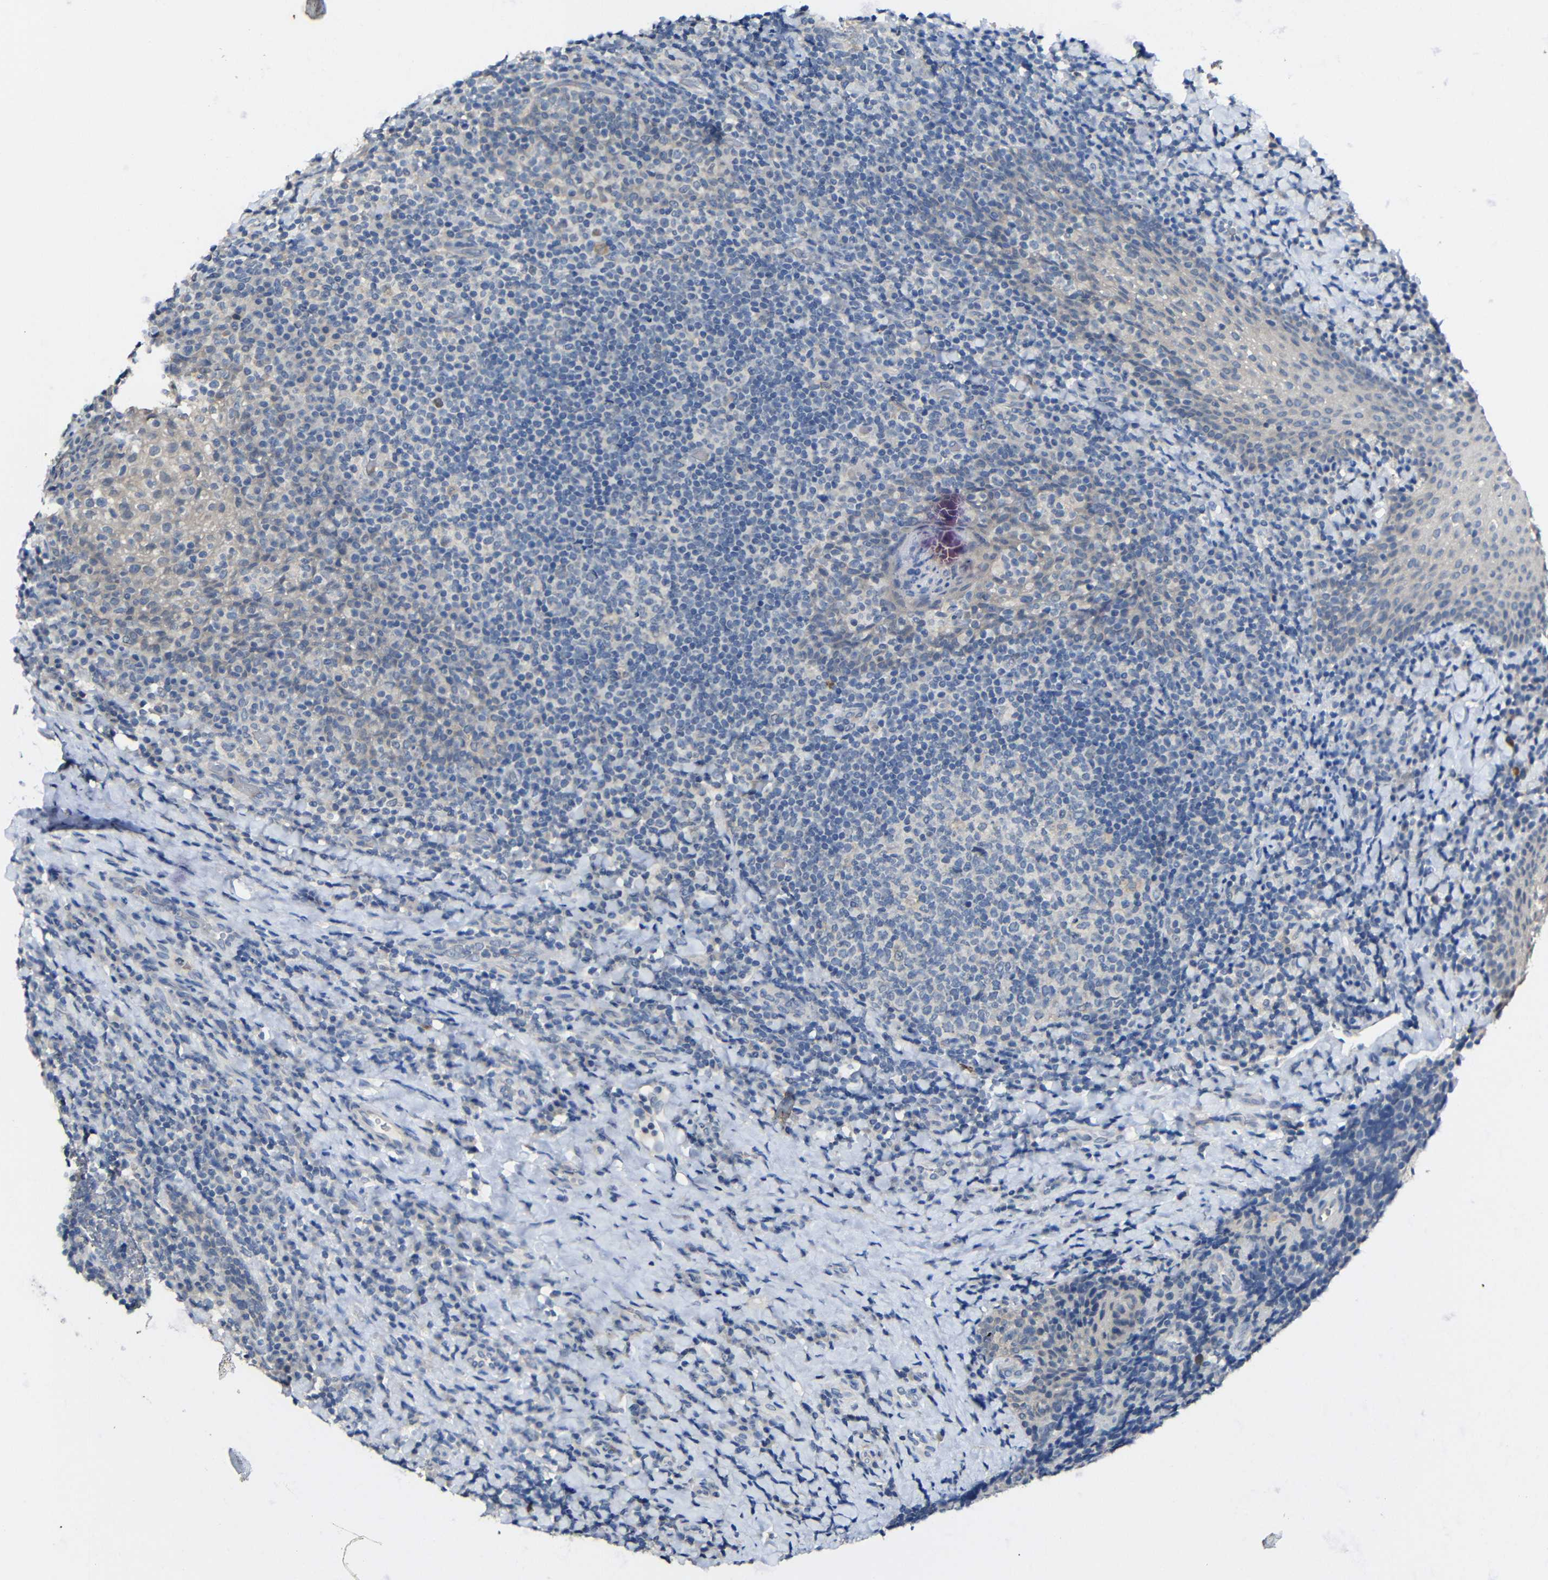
{"staining": {"intensity": "negative", "quantity": "none", "location": "none"}, "tissue": "tonsil", "cell_type": "Germinal center cells", "image_type": "normal", "snomed": [{"axis": "morphology", "description": "Normal tissue, NOS"}, {"axis": "topography", "description": "Tonsil"}], "caption": "Immunohistochemistry (IHC) of benign tonsil reveals no expression in germinal center cells. (Brightfield microscopy of DAB immunohistochemistry at high magnification).", "gene": "HNF1A", "patient": {"sex": "male", "age": 17}}